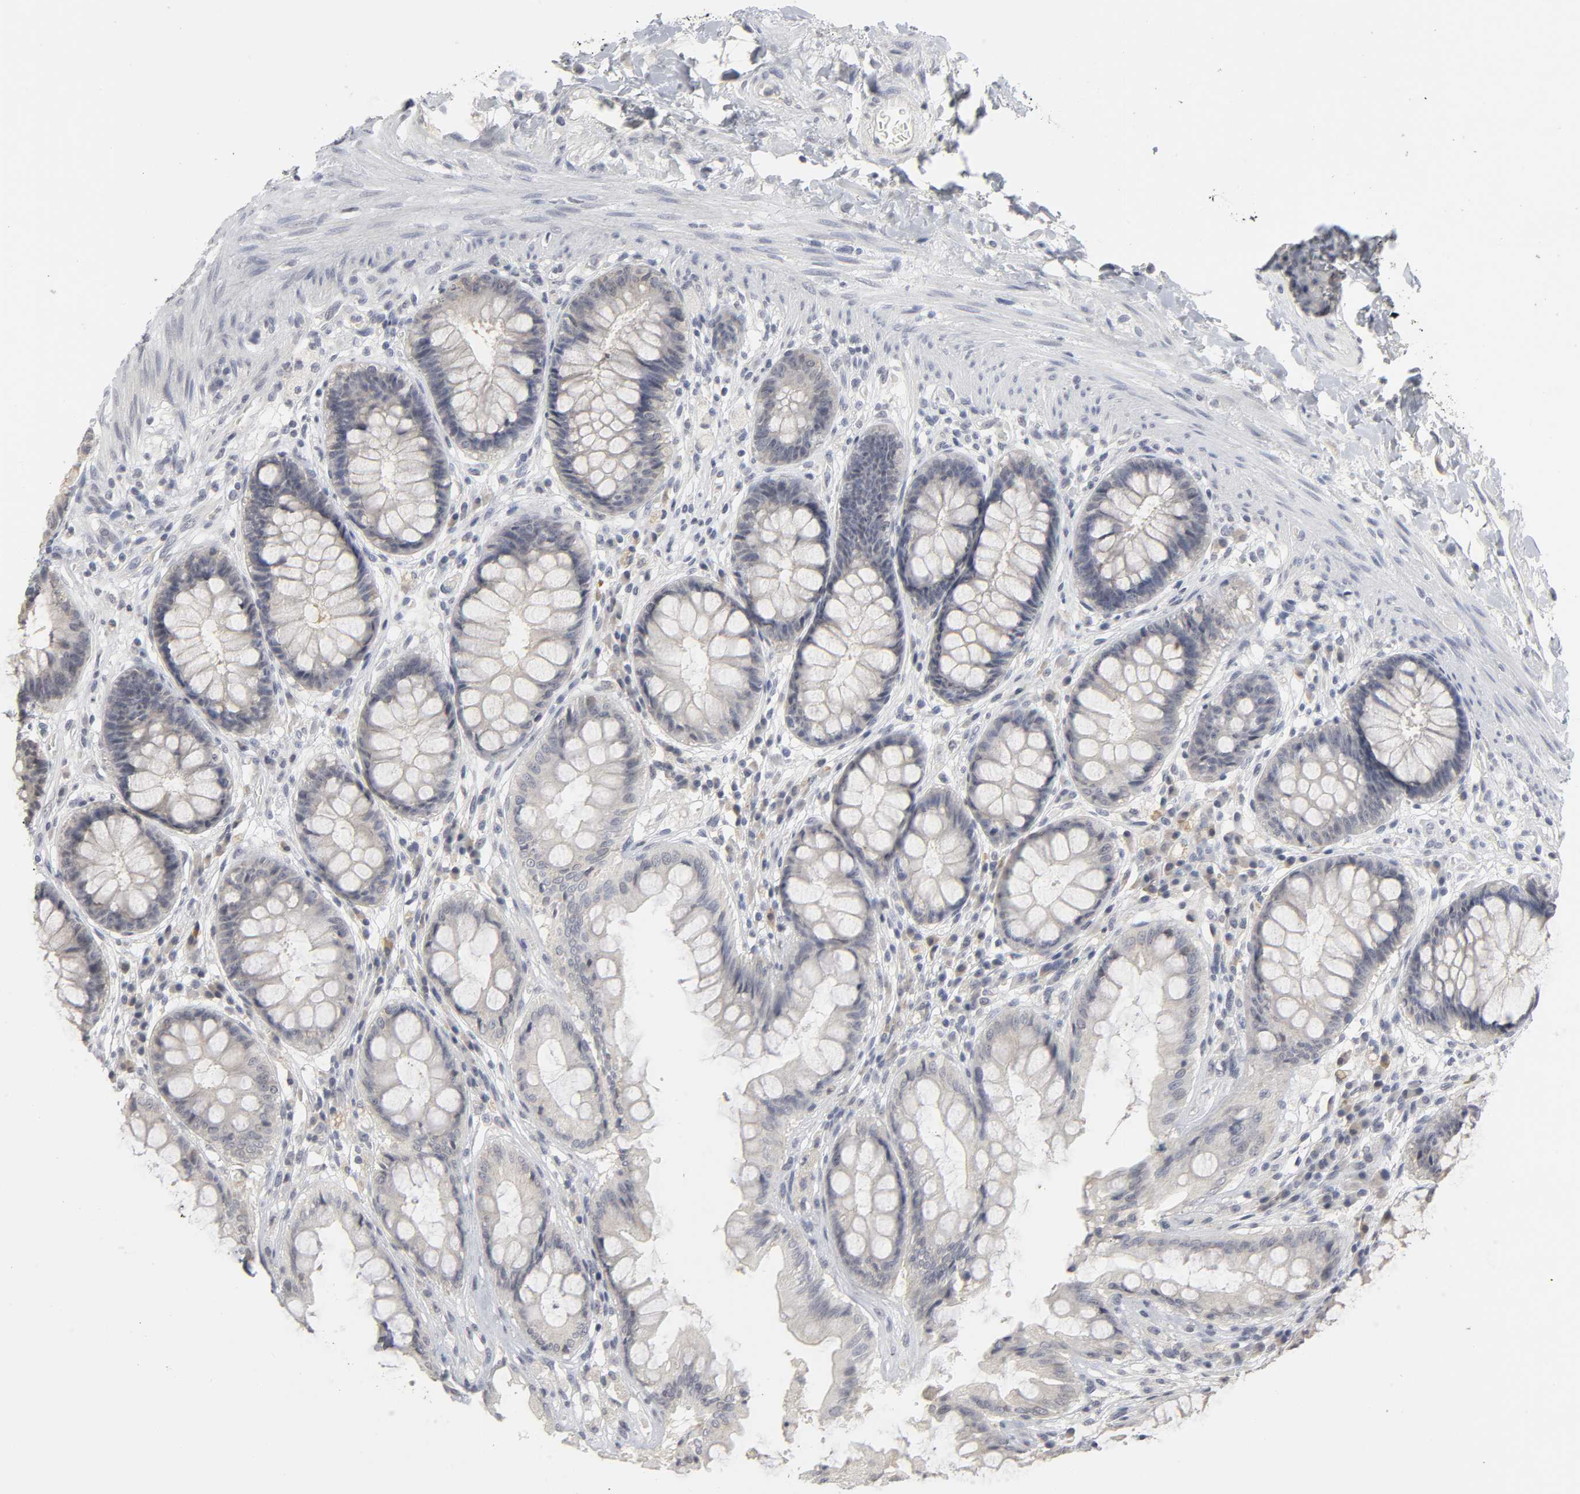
{"staining": {"intensity": "negative", "quantity": "none", "location": "none"}, "tissue": "rectum", "cell_type": "Glandular cells", "image_type": "normal", "snomed": [{"axis": "morphology", "description": "Normal tissue, NOS"}, {"axis": "topography", "description": "Rectum"}], "caption": "Histopathology image shows no protein expression in glandular cells of benign rectum. (Immunohistochemistry (ihc), brightfield microscopy, high magnification).", "gene": "TCAP", "patient": {"sex": "female", "age": 46}}